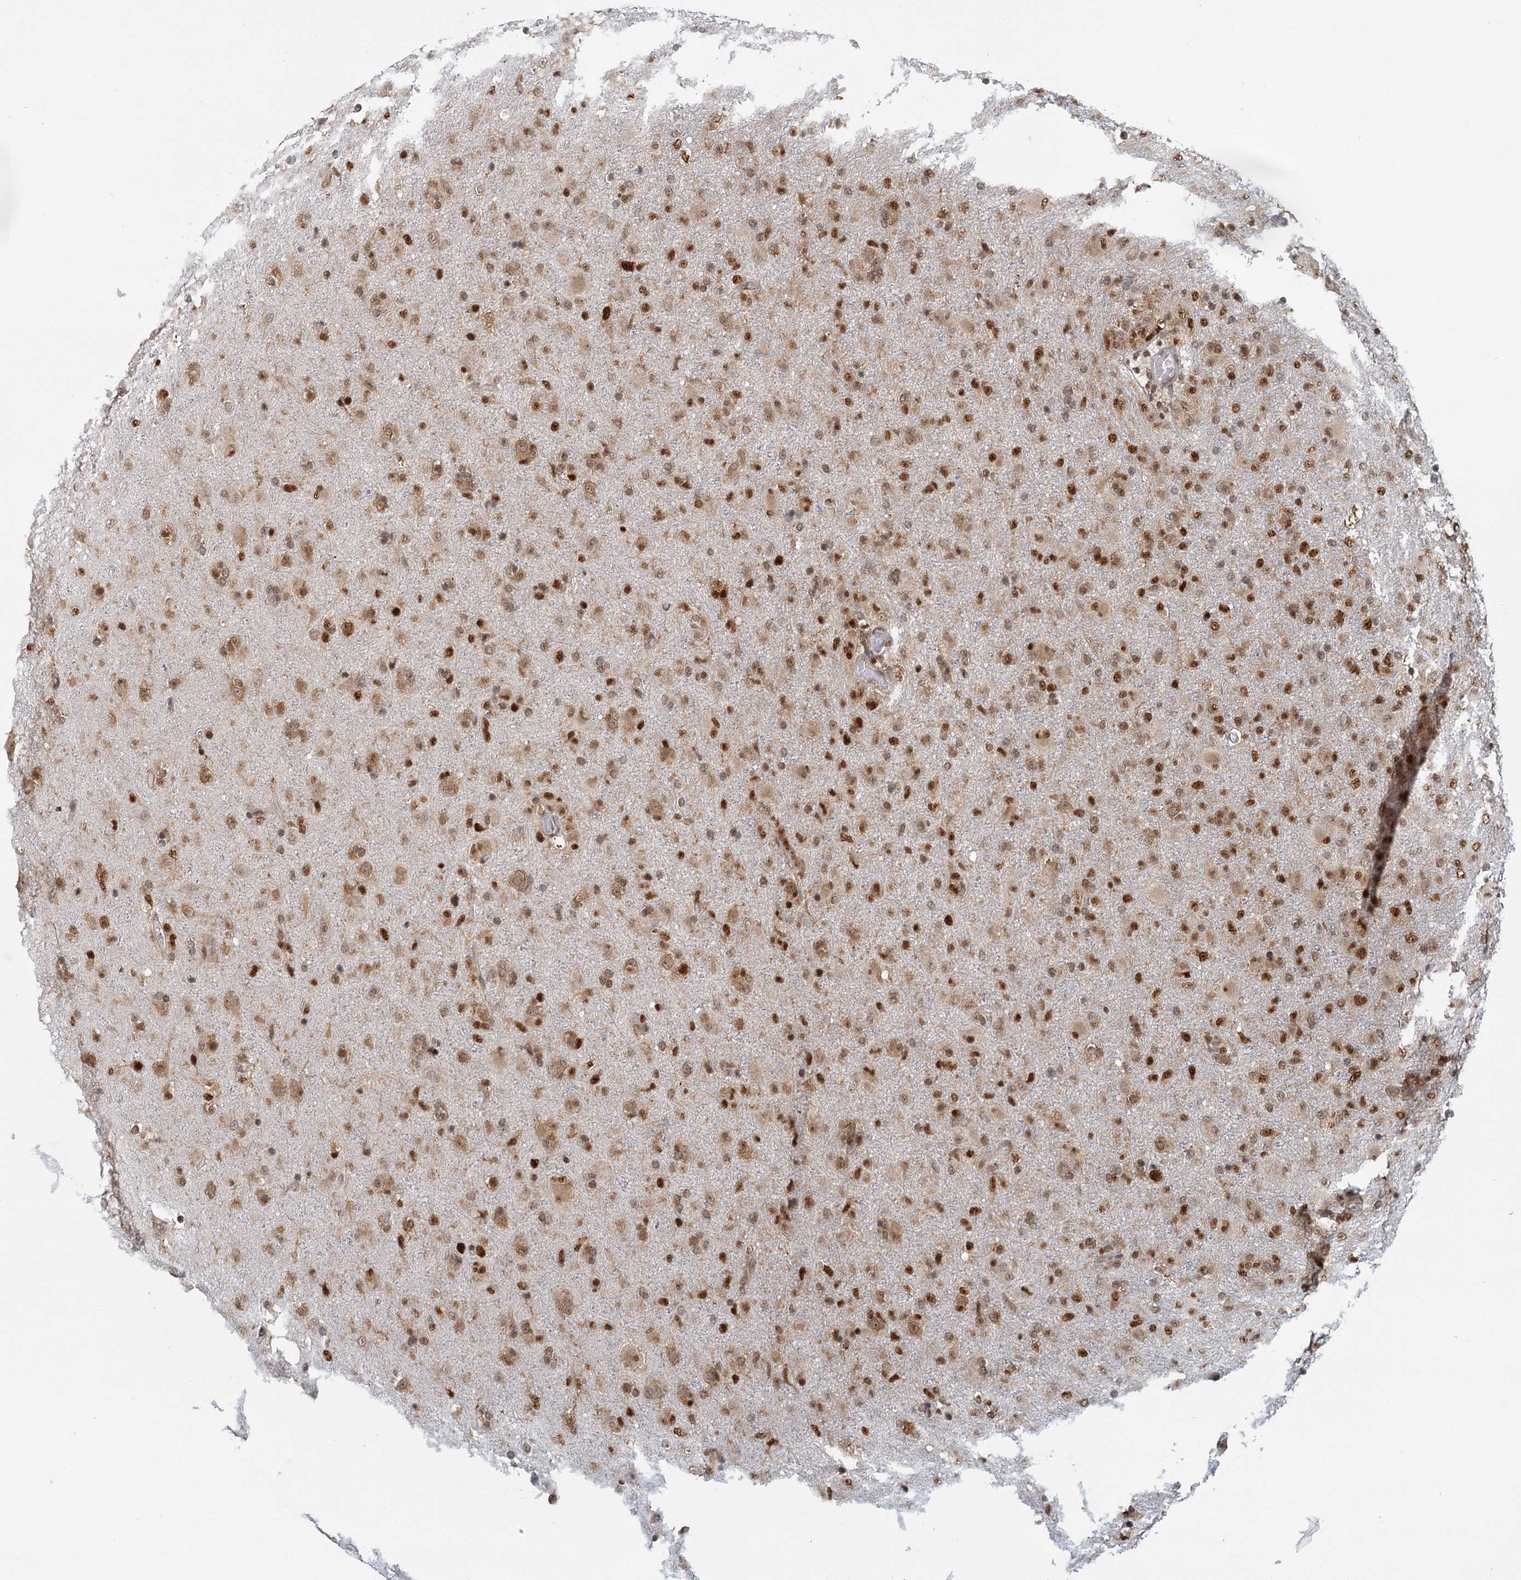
{"staining": {"intensity": "strong", "quantity": ">75%", "location": "nuclear"}, "tissue": "glioma", "cell_type": "Tumor cells", "image_type": "cancer", "snomed": [{"axis": "morphology", "description": "Glioma, malignant, Low grade"}, {"axis": "topography", "description": "Brain"}], "caption": "There is high levels of strong nuclear expression in tumor cells of glioma, as demonstrated by immunohistochemical staining (brown color).", "gene": "GPATCH11", "patient": {"sex": "male", "age": 65}}